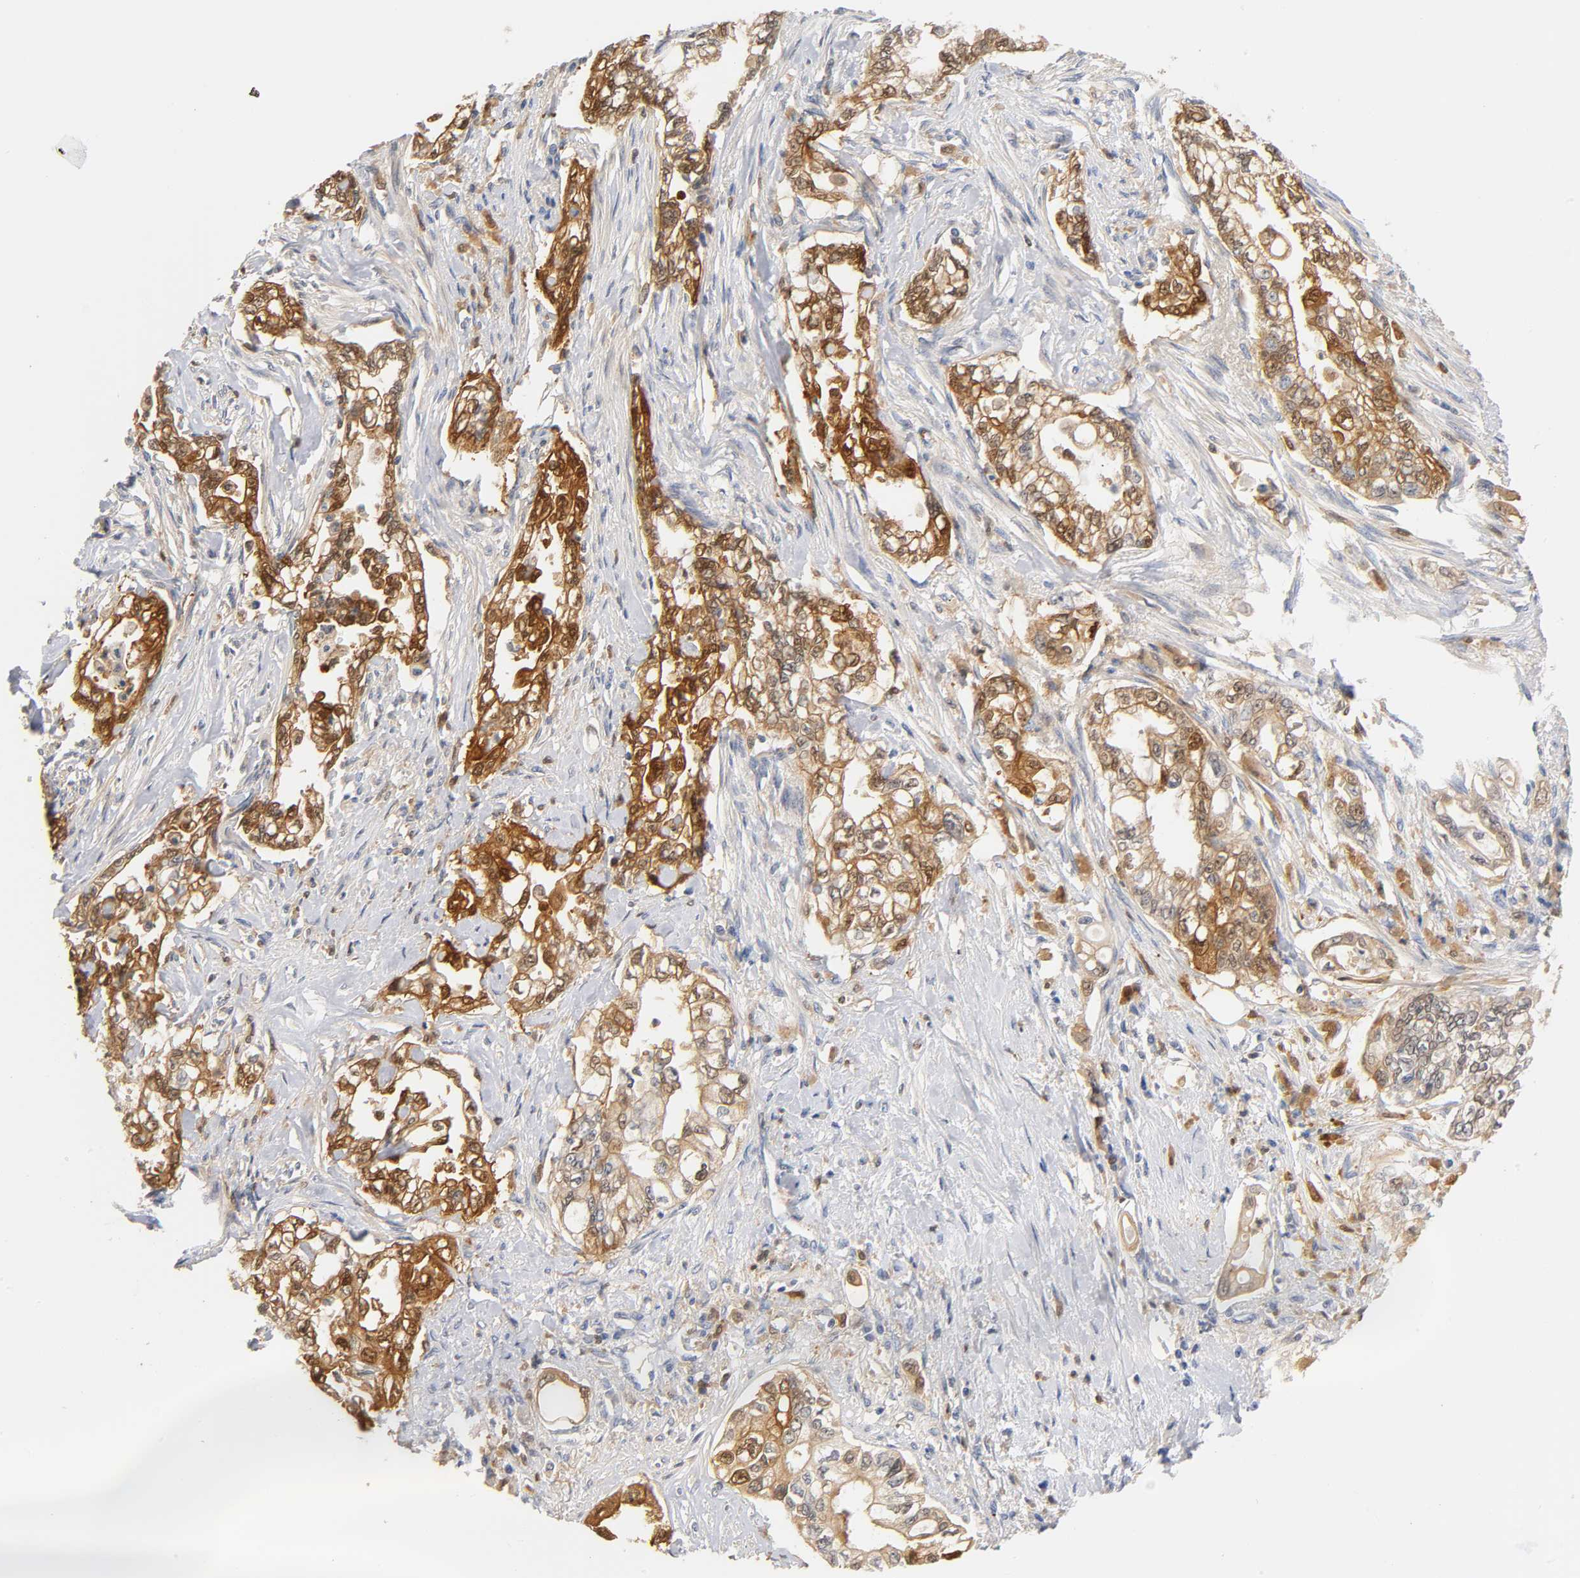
{"staining": {"intensity": "moderate", "quantity": ">75%", "location": "cytoplasmic/membranous,nuclear"}, "tissue": "pancreatic cancer", "cell_type": "Tumor cells", "image_type": "cancer", "snomed": [{"axis": "morphology", "description": "Normal tissue, NOS"}, {"axis": "topography", "description": "Pancreas"}], "caption": "Pancreatic cancer was stained to show a protein in brown. There is medium levels of moderate cytoplasmic/membranous and nuclear positivity in about >75% of tumor cells. The staining was performed using DAB, with brown indicating positive protein expression. Nuclei are stained blue with hematoxylin.", "gene": "IL18", "patient": {"sex": "male", "age": 42}}